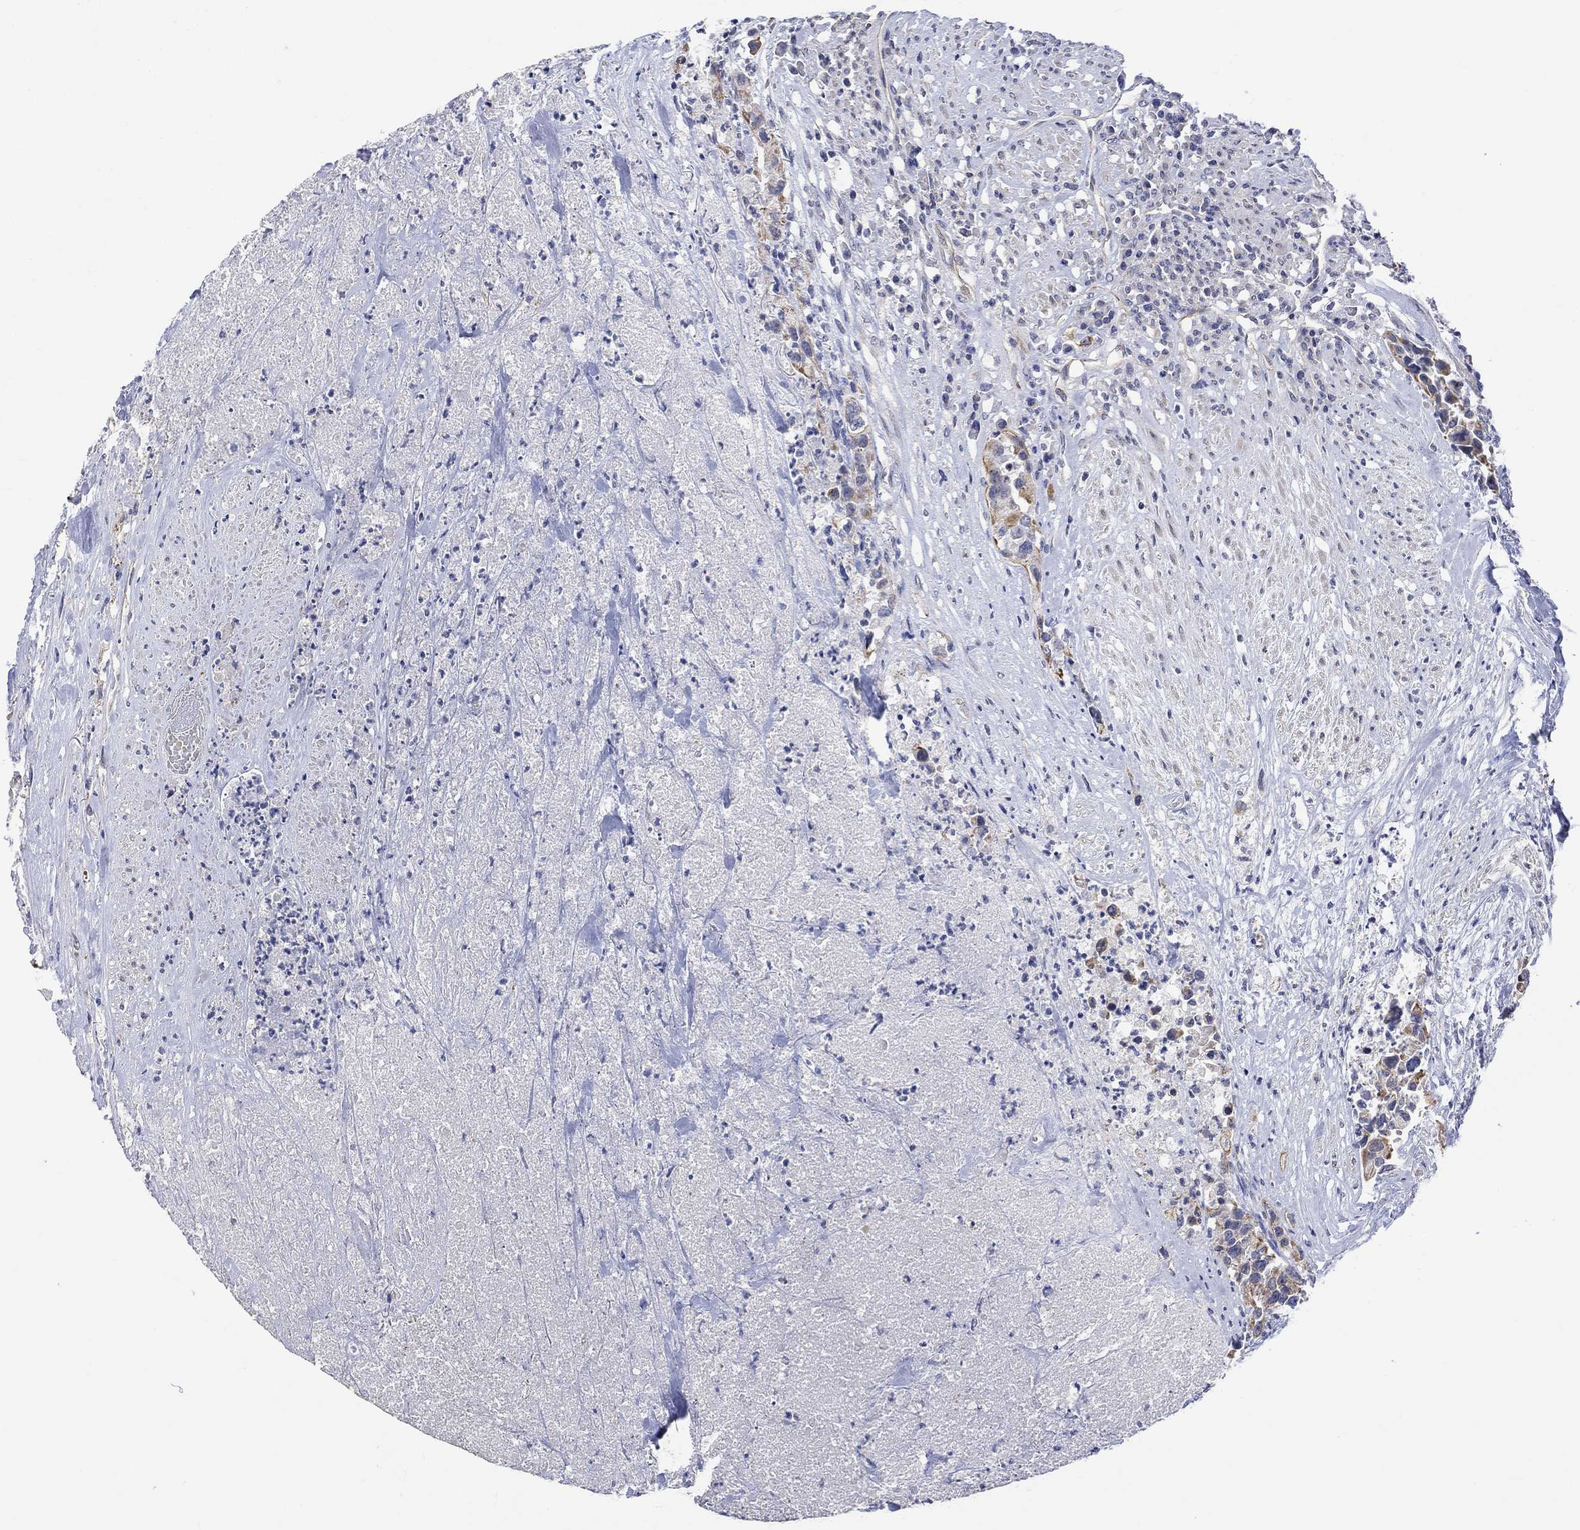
{"staining": {"intensity": "moderate", "quantity": "25%-75%", "location": "cytoplasmic/membranous"}, "tissue": "urothelial cancer", "cell_type": "Tumor cells", "image_type": "cancer", "snomed": [{"axis": "morphology", "description": "Urothelial carcinoma, High grade"}, {"axis": "topography", "description": "Urinary bladder"}], "caption": "A photomicrograph showing moderate cytoplasmic/membranous expression in about 25%-75% of tumor cells in high-grade urothelial carcinoma, as visualized by brown immunohistochemical staining.", "gene": "AGRP", "patient": {"sex": "female", "age": 73}}